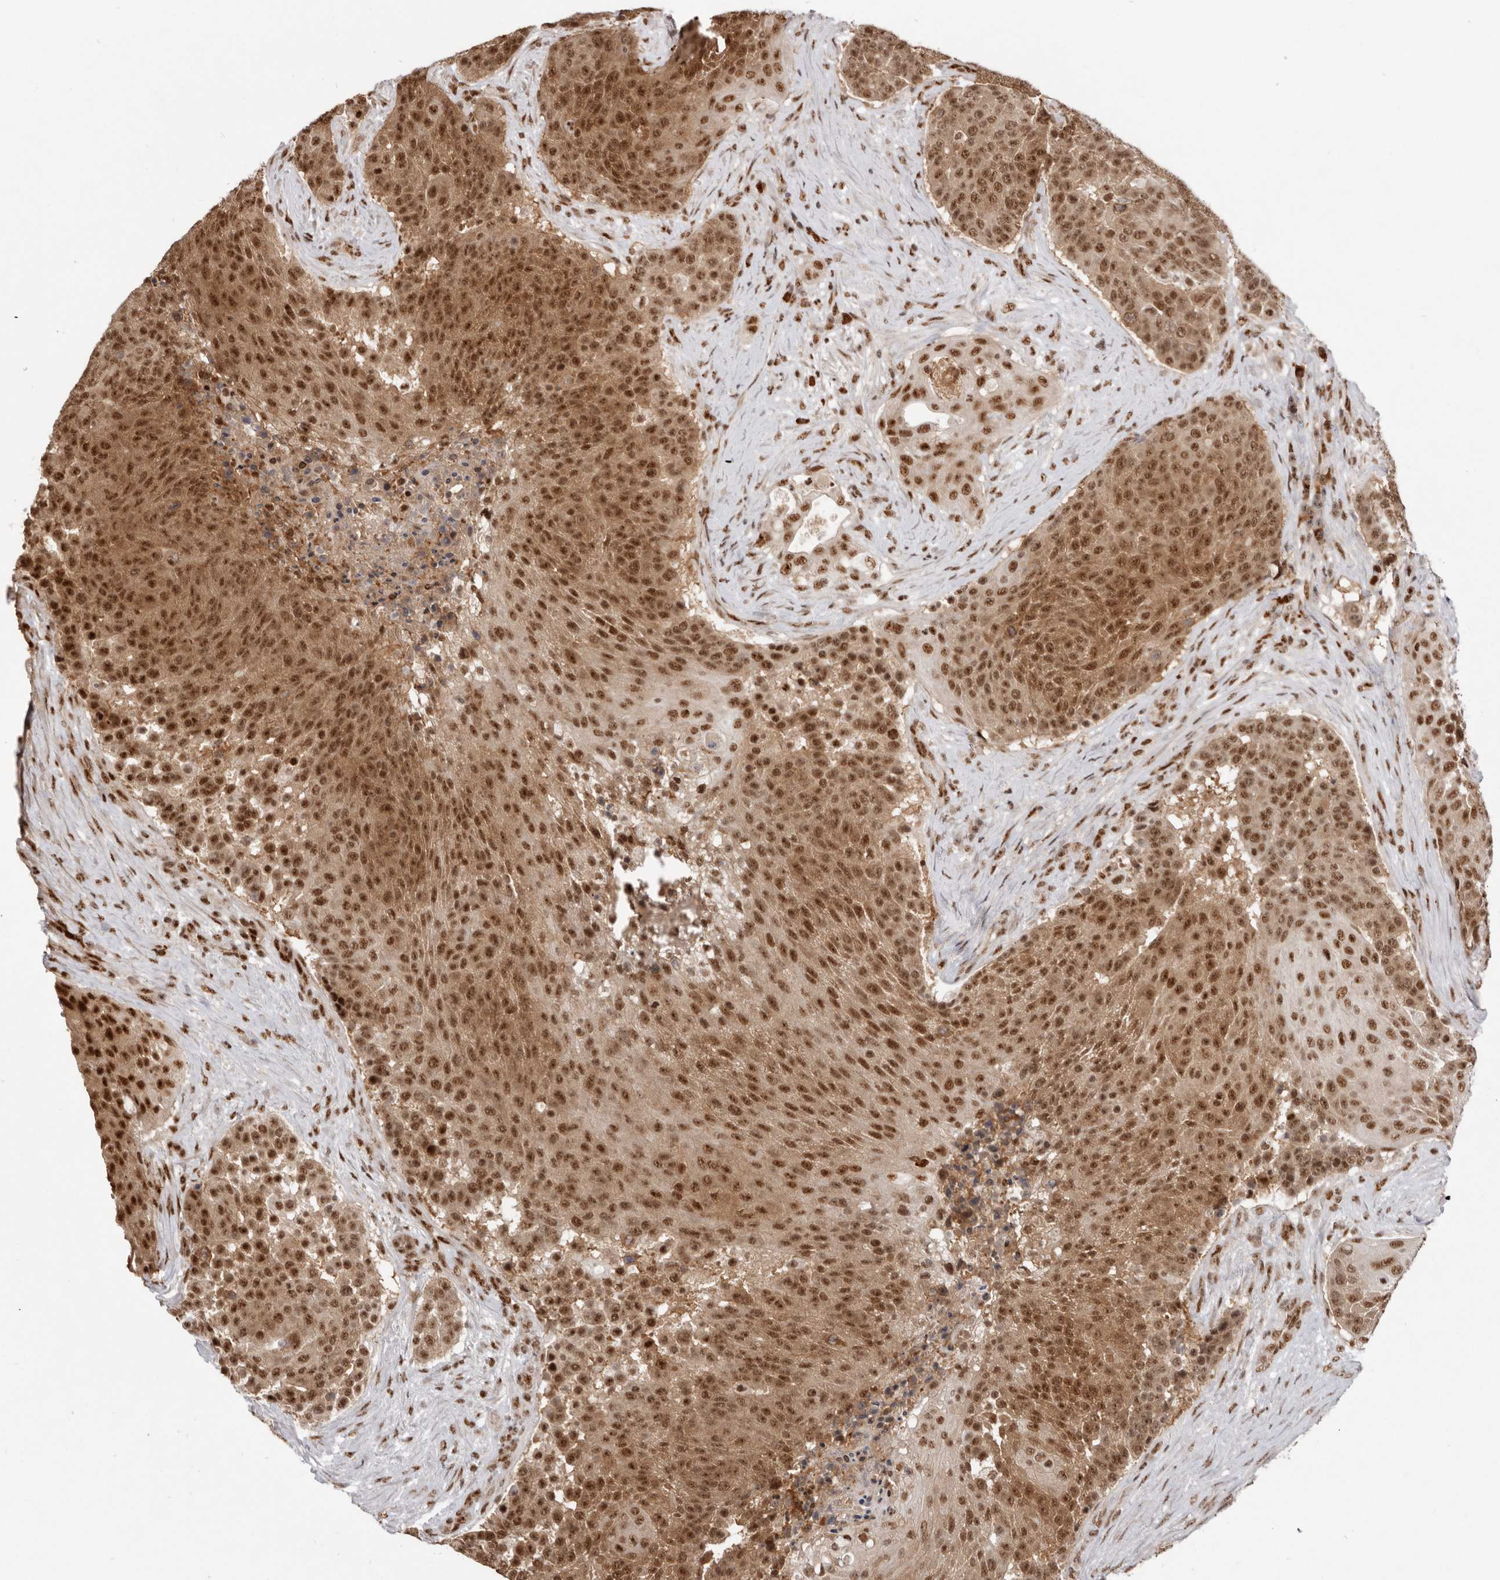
{"staining": {"intensity": "moderate", "quantity": ">75%", "location": "cytoplasmic/membranous,nuclear"}, "tissue": "urothelial cancer", "cell_type": "Tumor cells", "image_type": "cancer", "snomed": [{"axis": "morphology", "description": "Urothelial carcinoma, High grade"}, {"axis": "topography", "description": "Urinary bladder"}], "caption": "Protein analysis of urothelial cancer tissue reveals moderate cytoplasmic/membranous and nuclear staining in about >75% of tumor cells.", "gene": "CHTOP", "patient": {"sex": "female", "age": 63}}